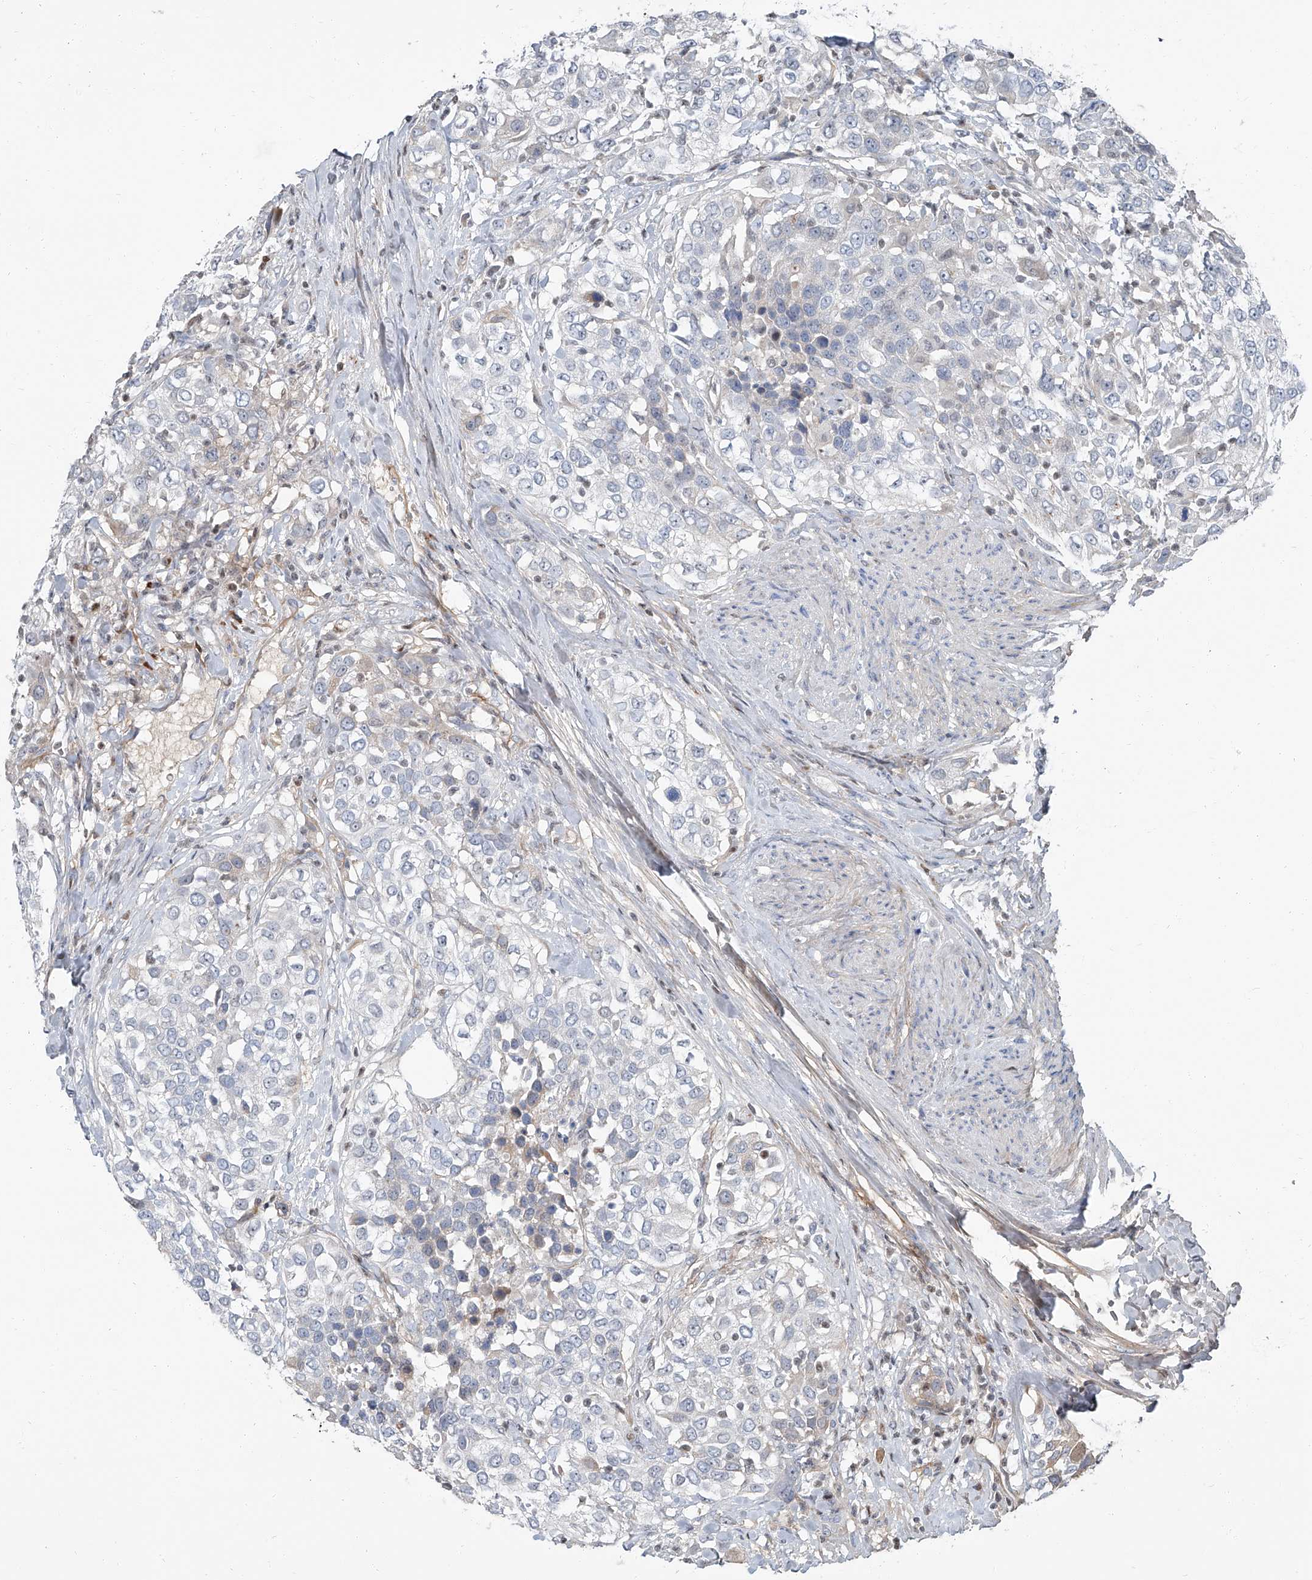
{"staining": {"intensity": "negative", "quantity": "none", "location": "none"}, "tissue": "urothelial cancer", "cell_type": "Tumor cells", "image_type": "cancer", "snomed": [{"axis": "morphology", "description": "Urothelial carcinoma, High grade"}, {"axis": "topography", "description": "Urinary bladder"}], "caption": "Immunohistochemical staining of human urothelial cancer demonstrates no significant staining in tumor cells.", "gene": "HOXA3", "patient": {"sex": "female", "age": 80}}